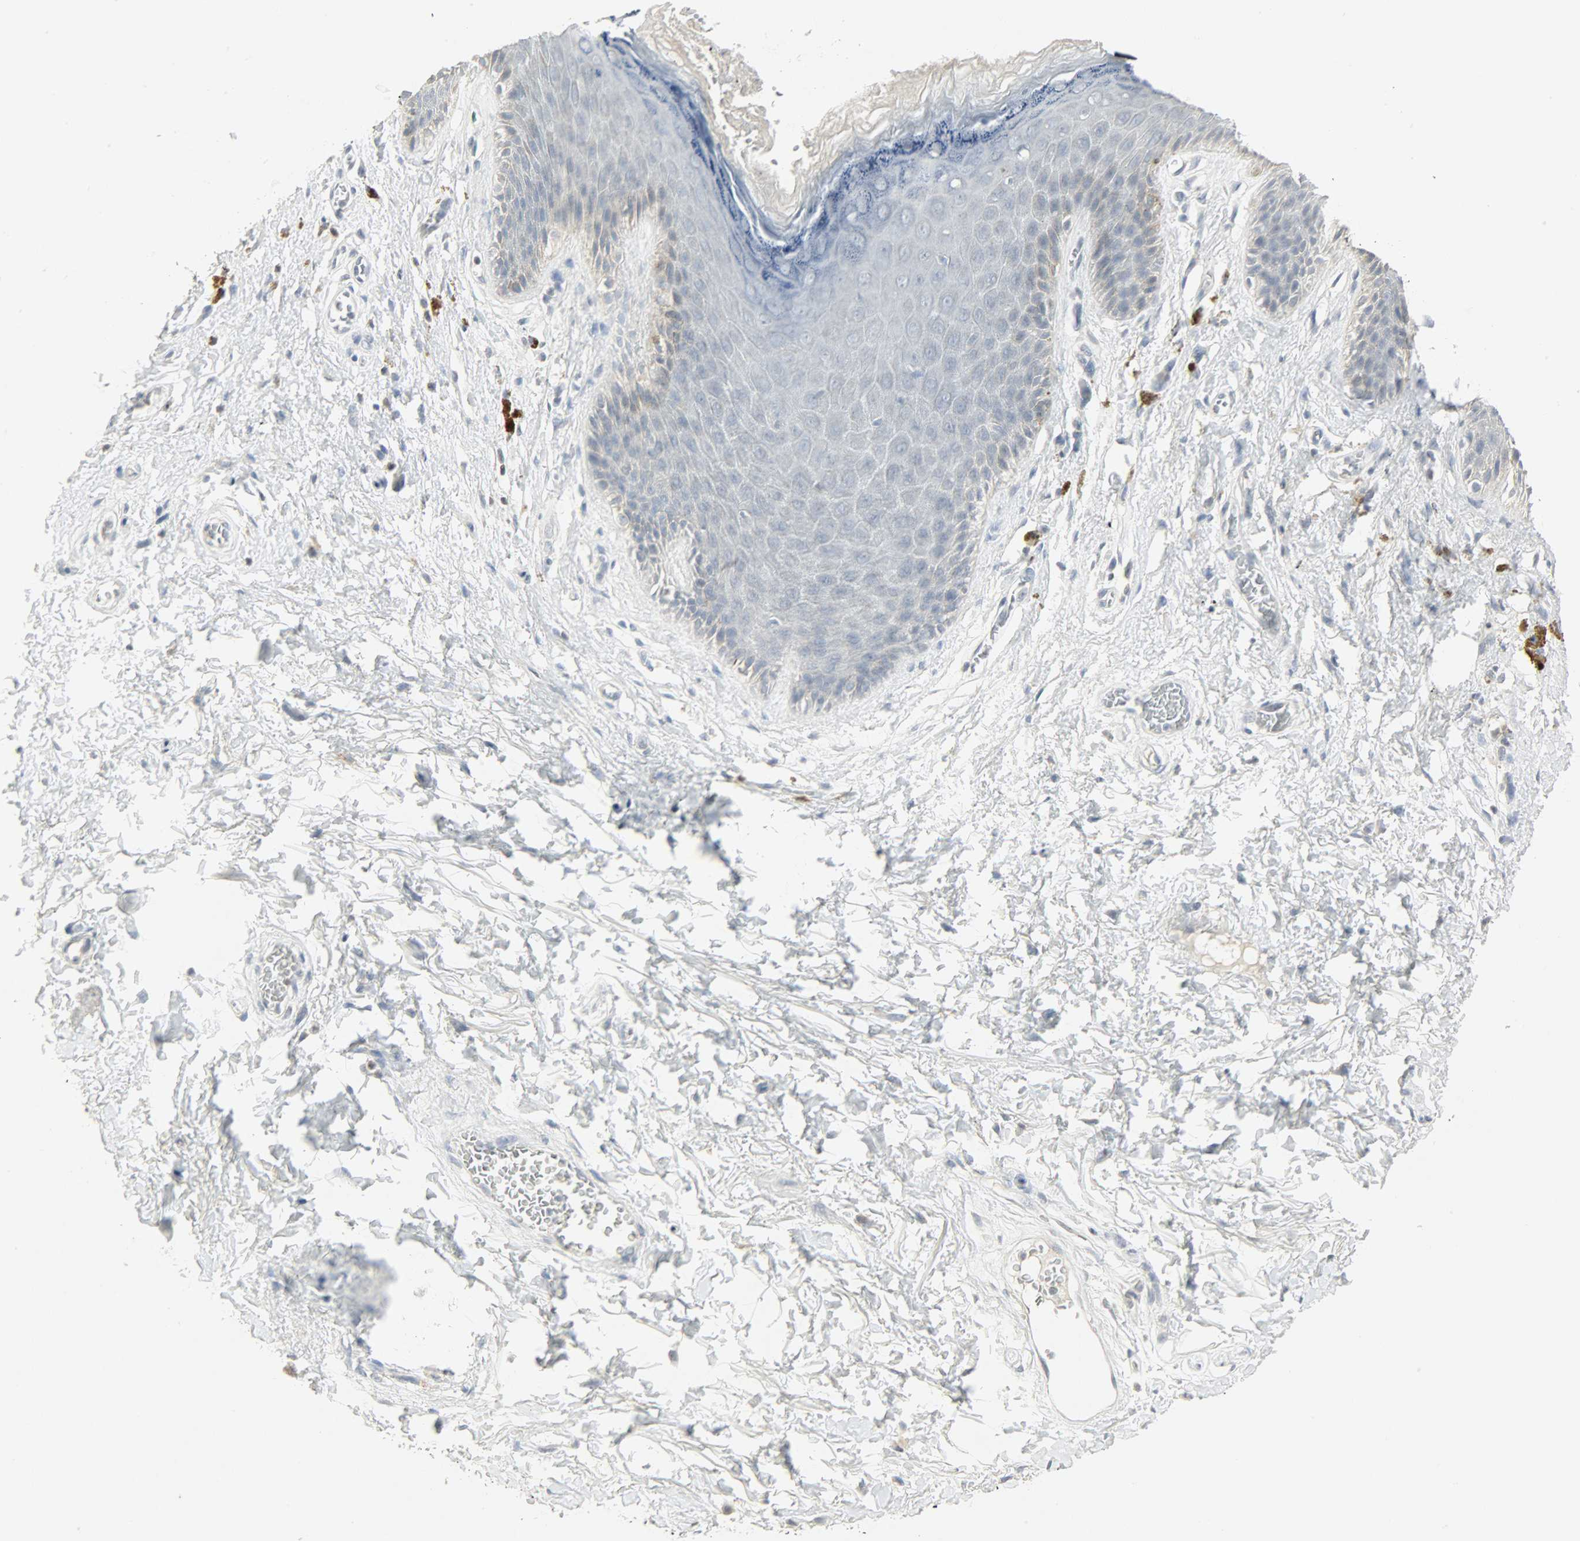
{"staining": {"intensity": "negative", "quantity": "none", "location": "none"}, "tissue": "skin", "cell_type": "Epidermal cells", "image_type": "normal", "snomed": [{"axis": "morphology", "description": "Normal tissue, NOS"}, {"axis": "topography", "description": "Anal"}], "caption": "Skin stained for a protein using immunohistochemistry (IHC) exhibits no positivity epidermal cells.", "gene": "CAMK4", "patient": {"sex": "female", "age": 46}}